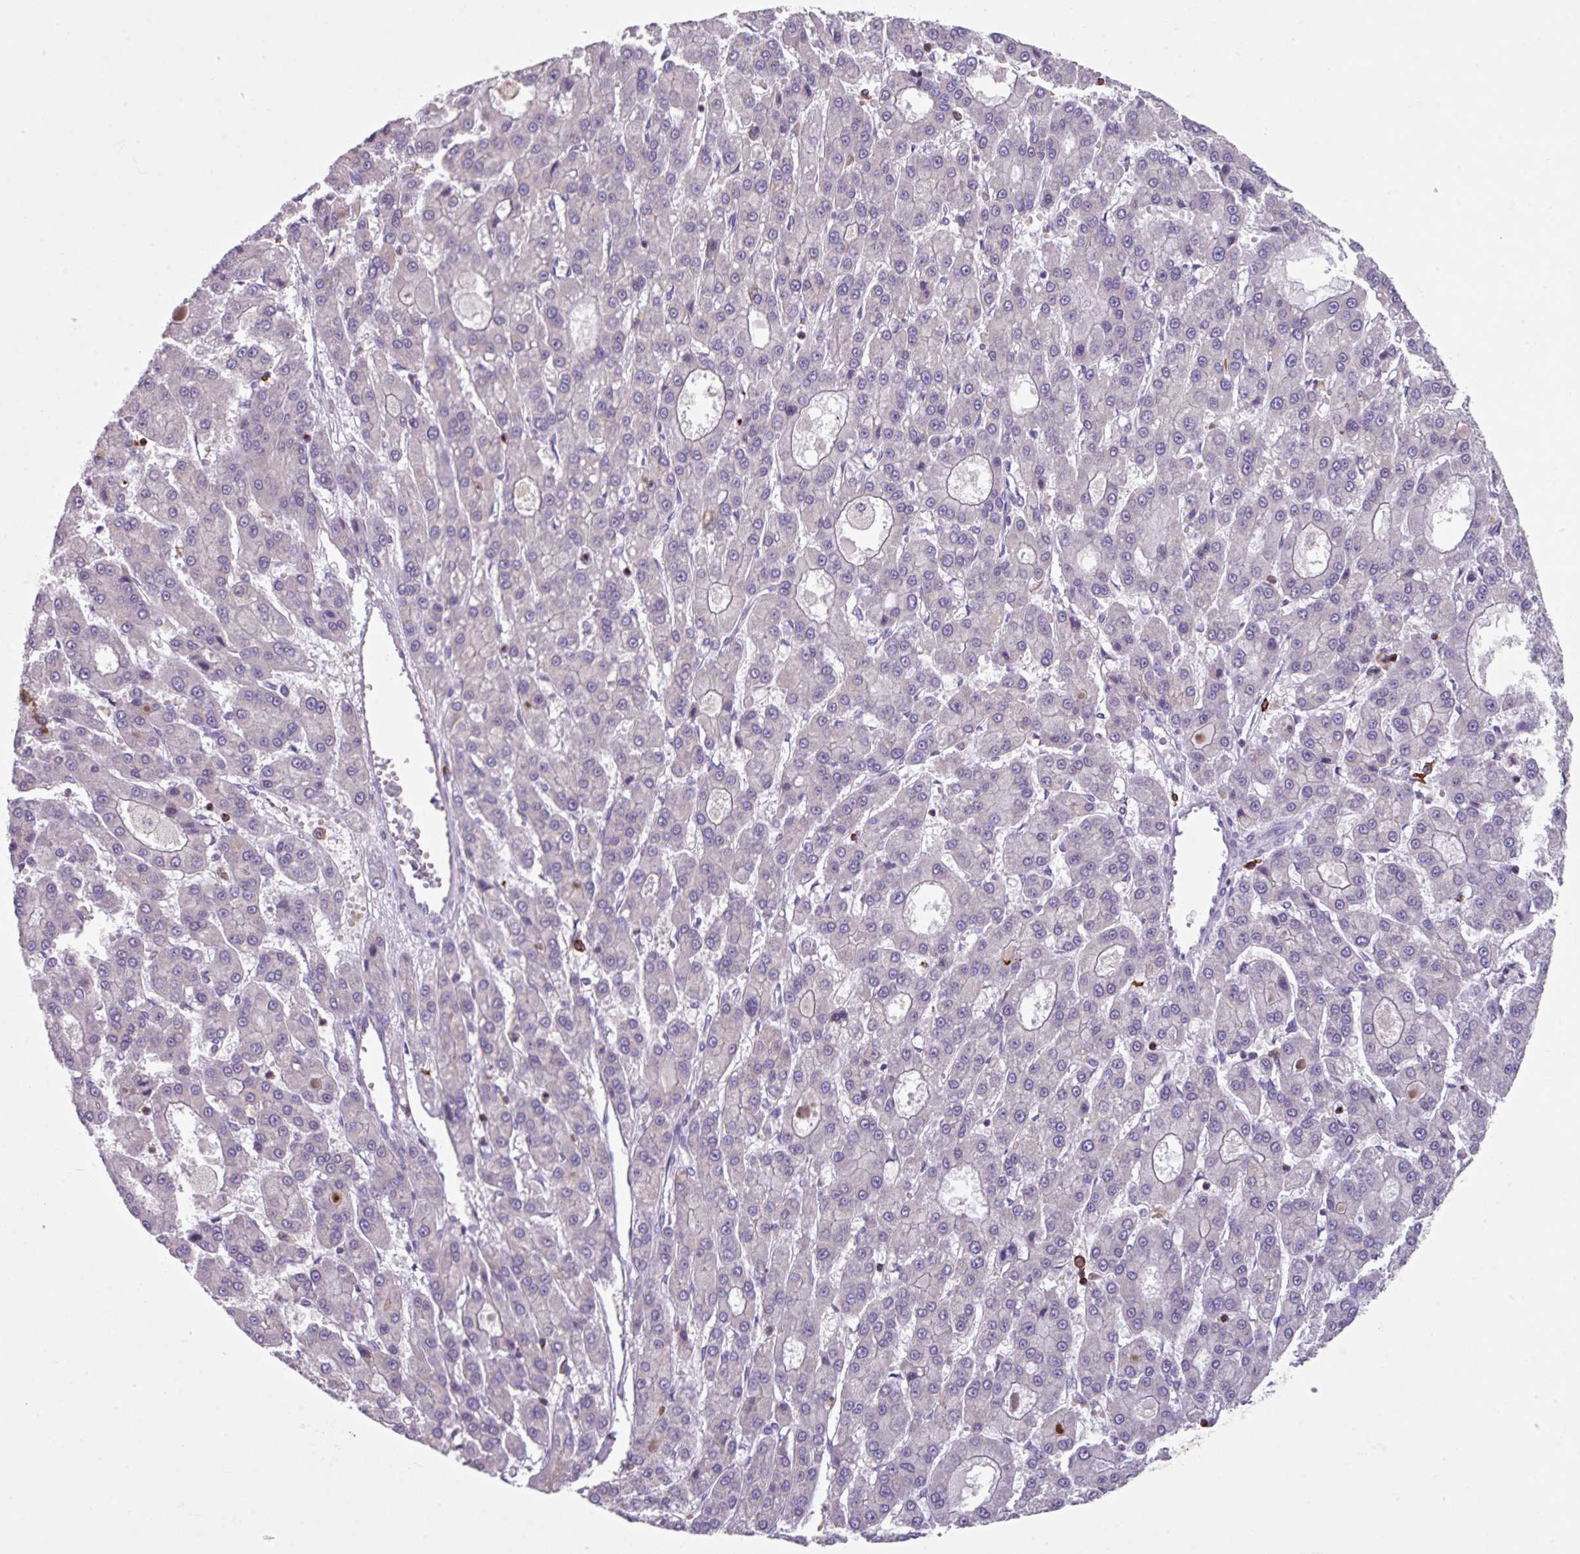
{"staining": {"intensity": "negative", "quantity": "none", "location": "none"}, "tissue": "liver cancer", "cell_type": "Tumor cells", "image_type": "cancer", "snomed": [{"axis": "morphology", "description": "Carcinoma, Hepatocellular, NOS"}, {"axis": "topography", "description": "Liver"}], "caption": "A high-resolution photomicrograph shows immunohistochemistry staining of liver hepatocellular carcinoma, which exhibits no significant positivity in tumor cells.", "gene": "NEDD9", "patient": {"sex": "male", "age": 70}}